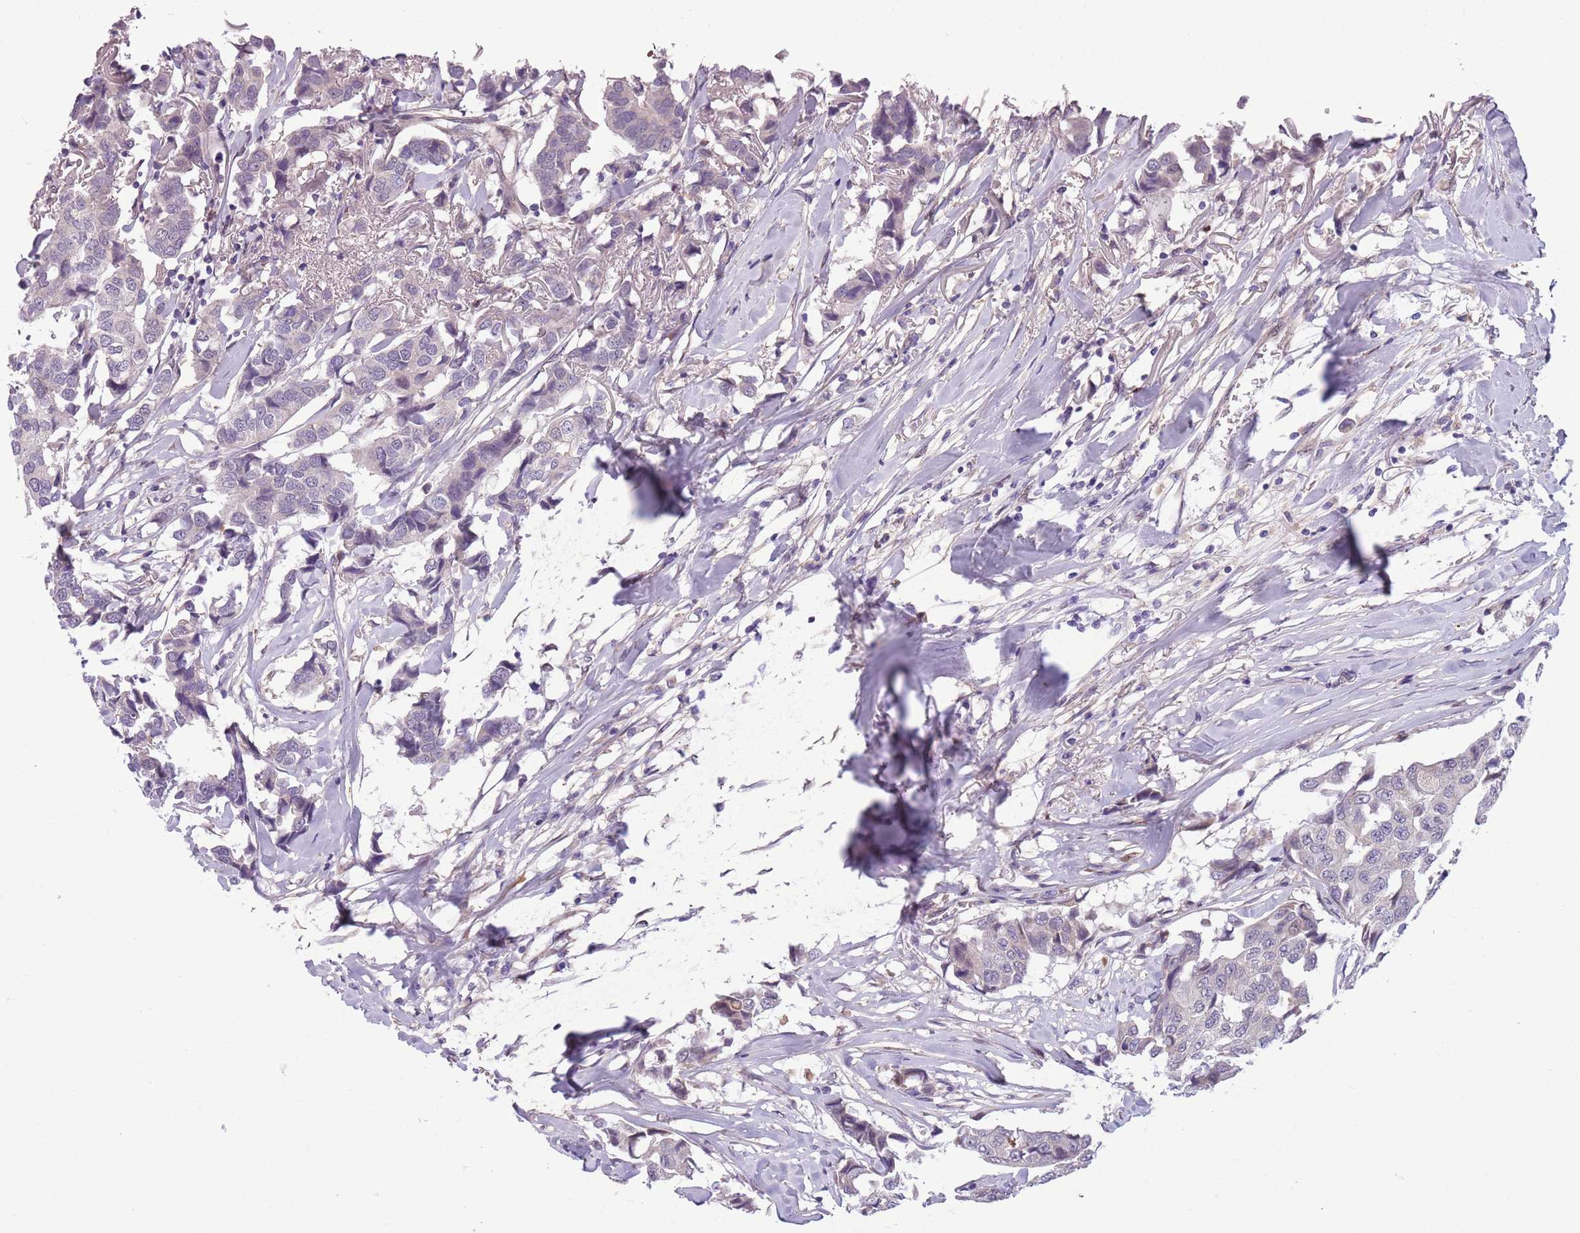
{"staining": {"intensity": "negative", "quantity": "none", "location": "none"}, "tissue": "breast cancer", "cell_type": "Tumor cells", "image_type": "cancer", "snomed": [{"axis": "morphology", "description": "Duct carcinoma"}, {"axis": "topography", "description": "Breast"}], "caption": "Breast infiltrating ductal carcinoma was stained to show a protein in brown. There is no significant staining in tumor cells.", "gene": "ADCY7", "patient": {"sex": "female", "age": 80}}